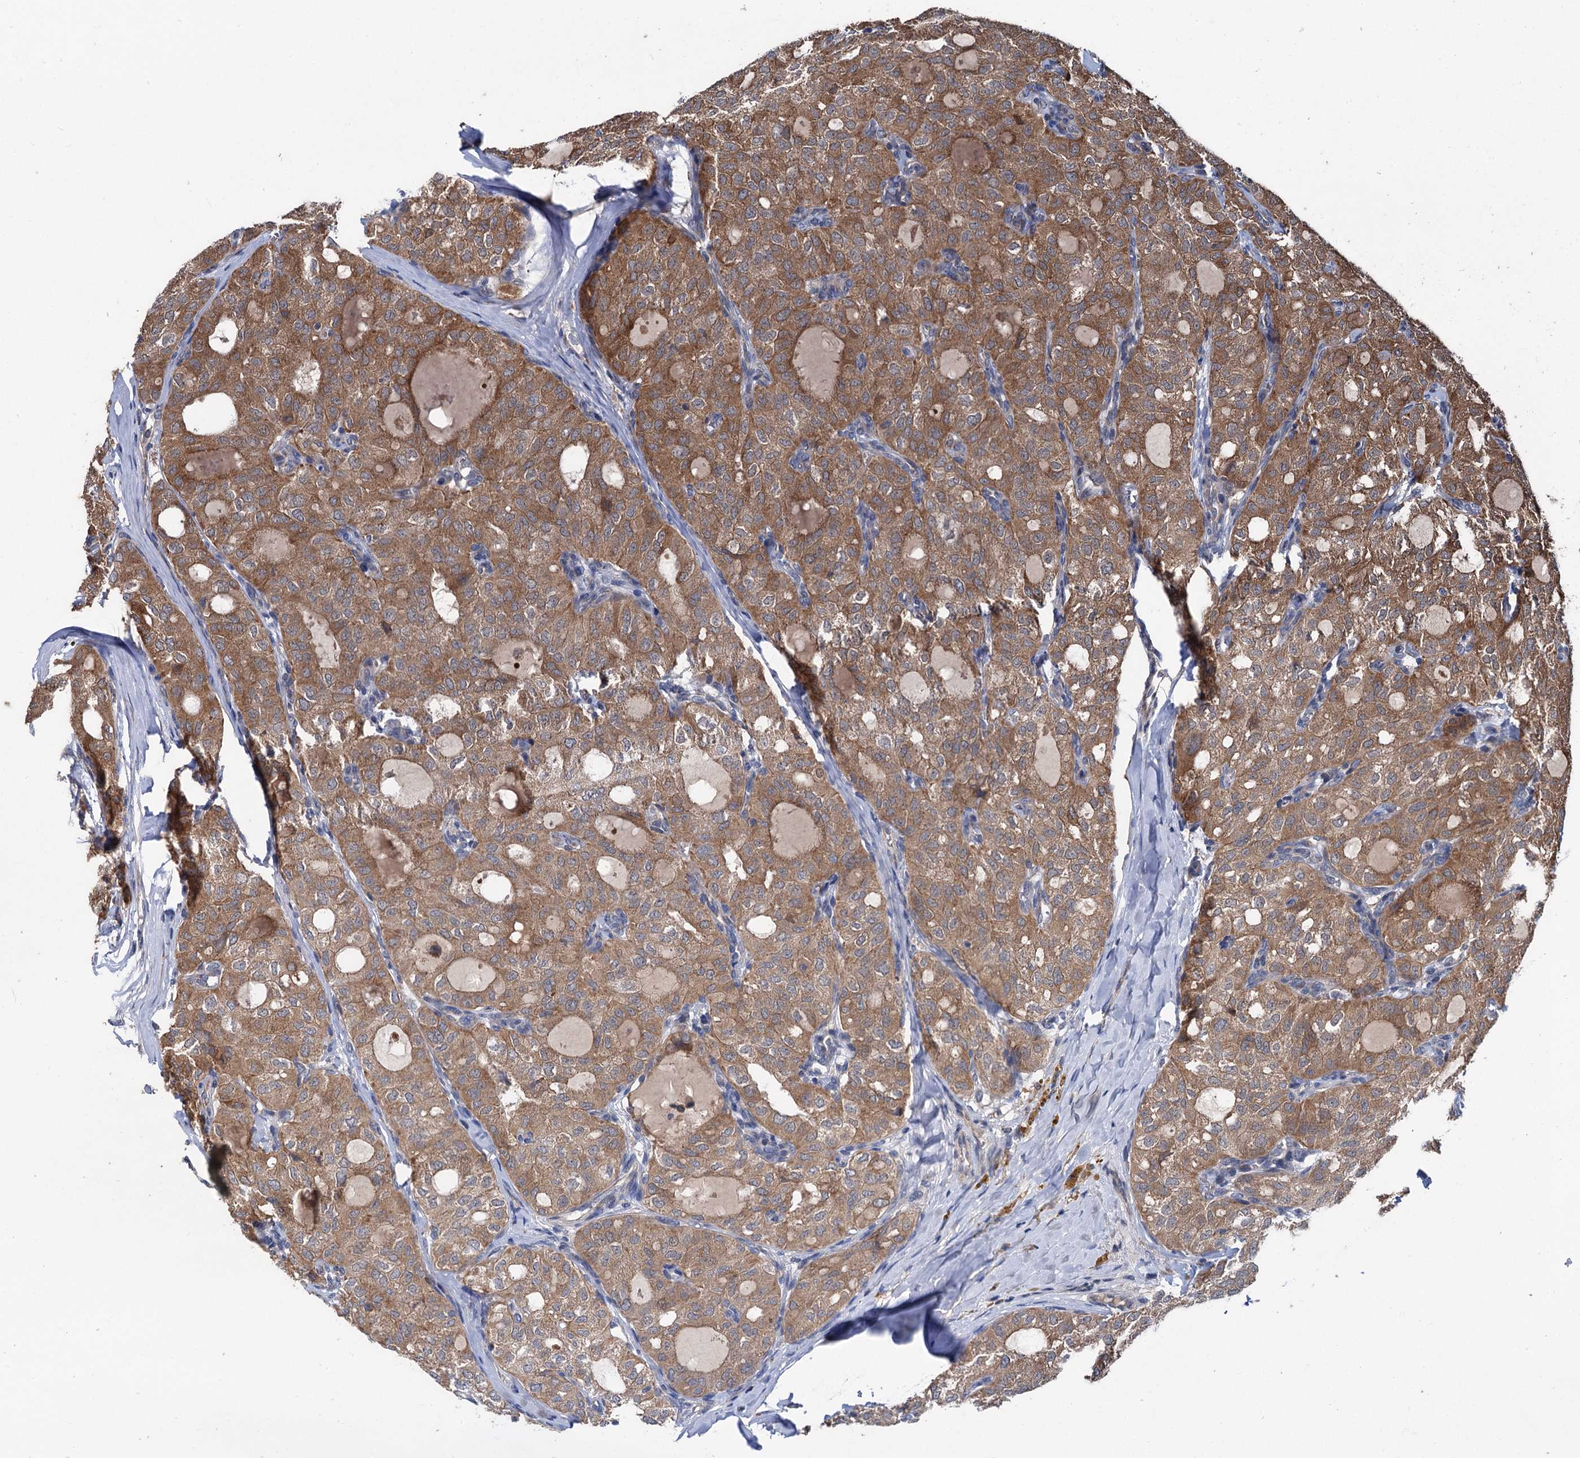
{"staining": {"intensity": "moderate", "quantity": ">75%", "location": "cytoplasmic/membranous"}, "tissue": "thyroid cancer", "cell_type": "Tumor cells", "image_type": "cancer", "snomed": [{"axis": "morphology", "description": "Follicular adenoma carcinoma, NOS"}, {"axis": "topography", "description": "Thyroid gland"}], "caption": "Immunohistochemistry (IHC) photomicrograph of human thyroid cancer (follicular adenoma carcinoma) stained for a protein (brown), which shows medium levels of moderate cytoplasmic/membranous positivity in approximately >75% of tumor cells.", "gene": "OTUB1", "patient": {"sex": "male", "age": 75}}